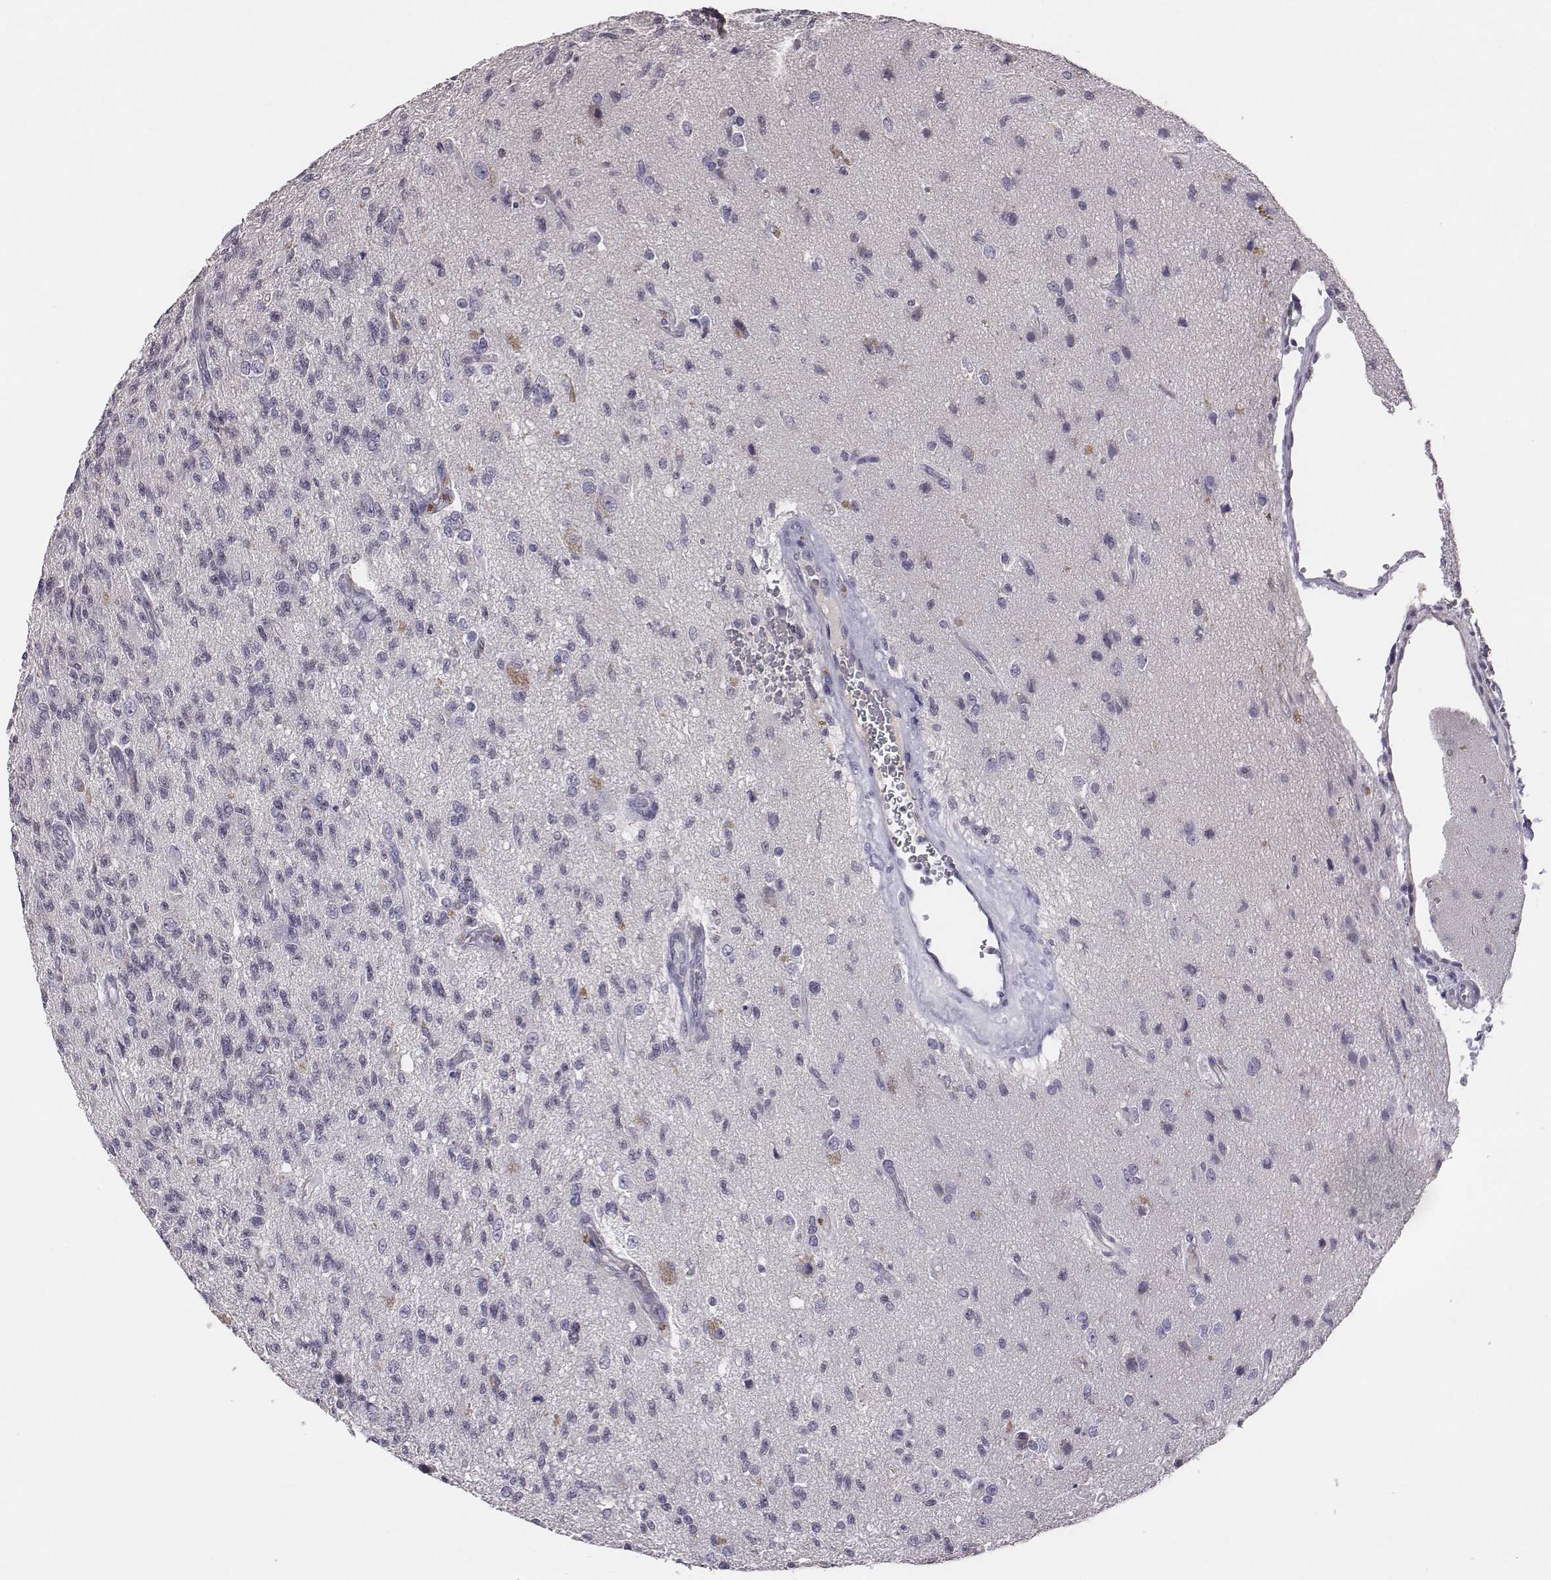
{"staining": {"intensity": "negative", "quantity": "none", "location": "none"}, "tissue": "glioma", "cell_type": "Tumor cells", "image_type": "cancer", "snomed": [{"axis": "morphology", "description": "Glioma, malignant, High grade"}, {"axis": "topography", "description": "Brain"}], "caption": "An immunohistochemistry (IHC) histopathology image of glioma is shown. There is no staining in tumor cells of glioma.", "gene": "EN1", "patient": {"sex": "male", "age": 56}}